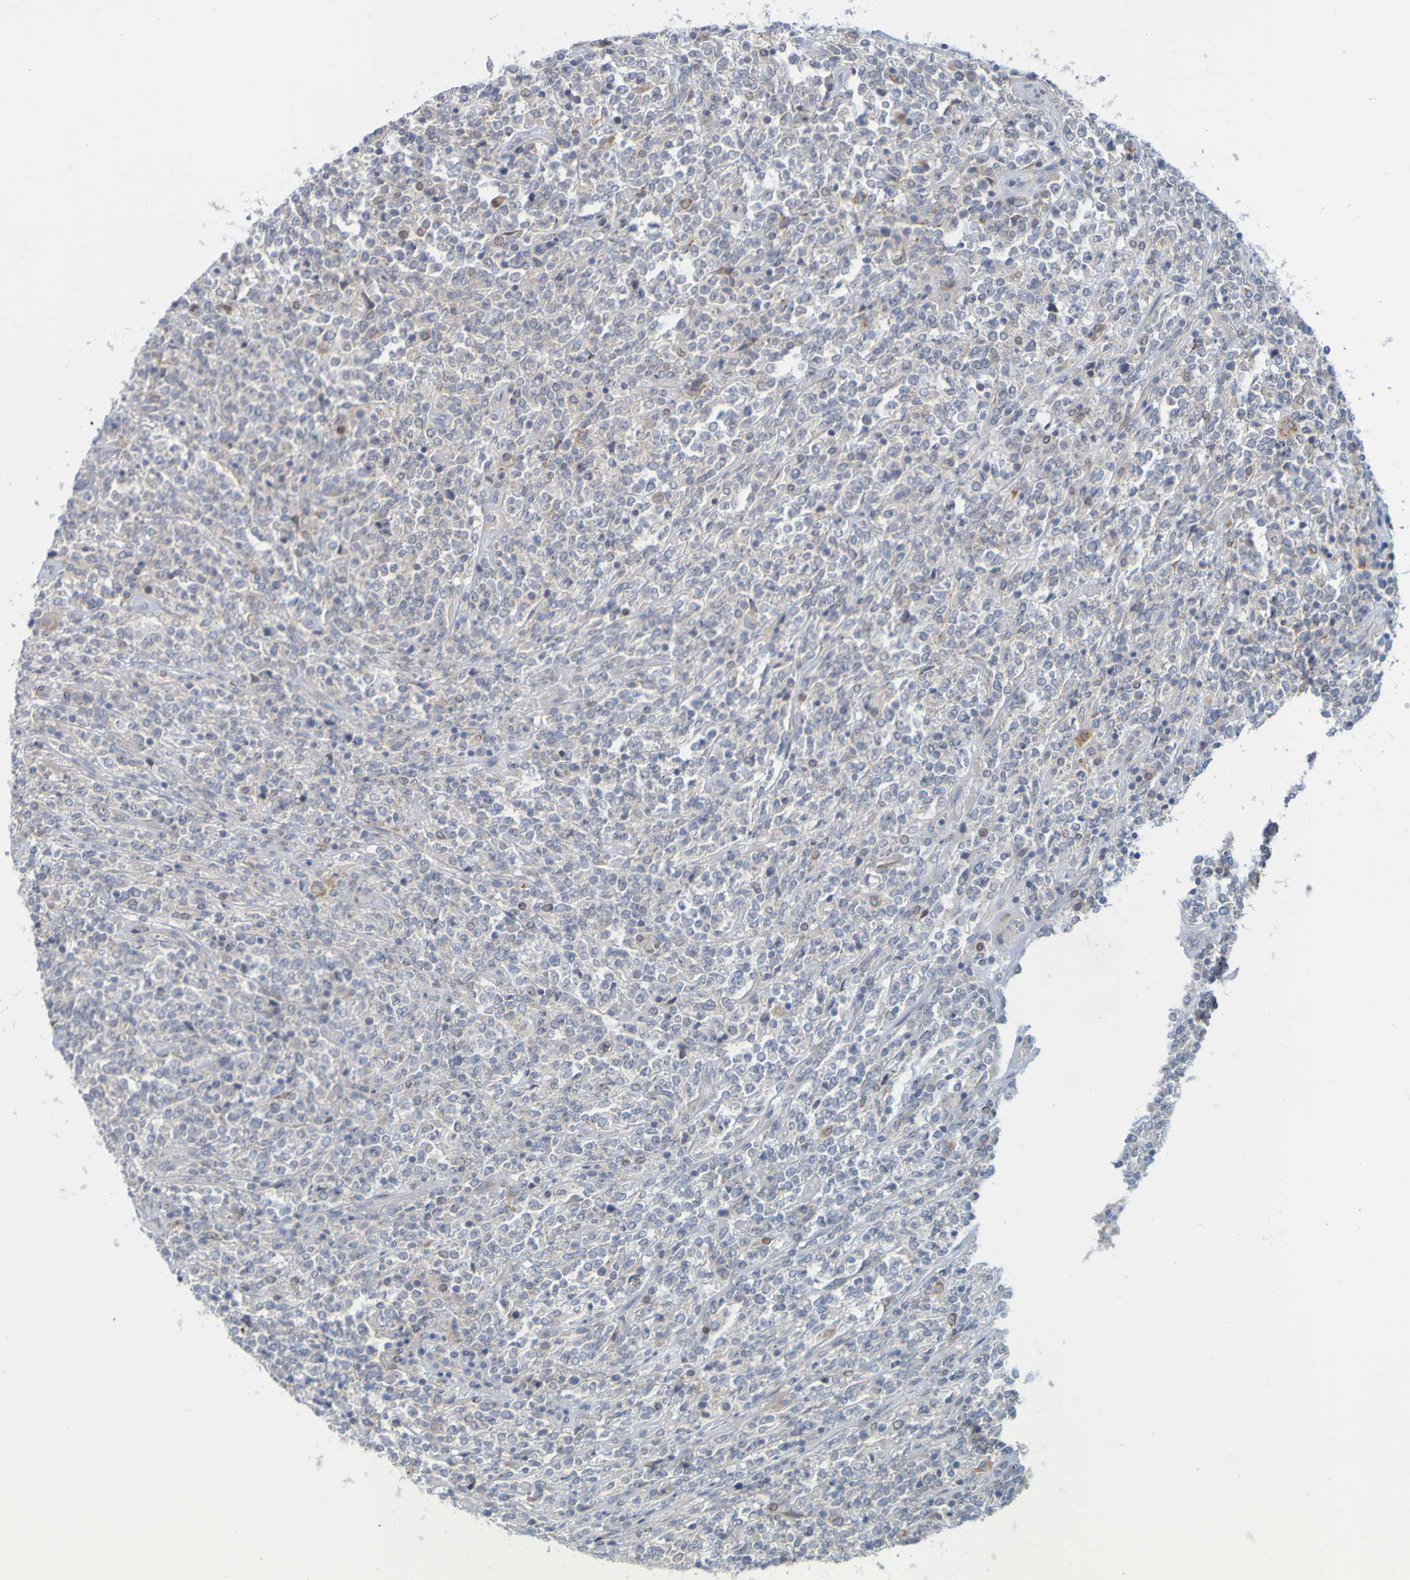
{"staining": {"intensity": "weak", "quantity": "<25%", "location": "cytoplasmic/membranous"}, "tissue": "lymphoma", "cell_type": "Tumor cells", "image_type": "cancer", "snomed": [{"axis": "morphology", "description": "Malignant lymphoma, non-Hodgkin's type, High grade"}, {"axis": "topography", "description": "Soft tissue"}], "caption": "This is a photomicrograph of IHC staining of lymphoma, which shows no positivity in tumor cells.", "gene": "LILRB5", "patient": {"sex": "male", "age": 18}}